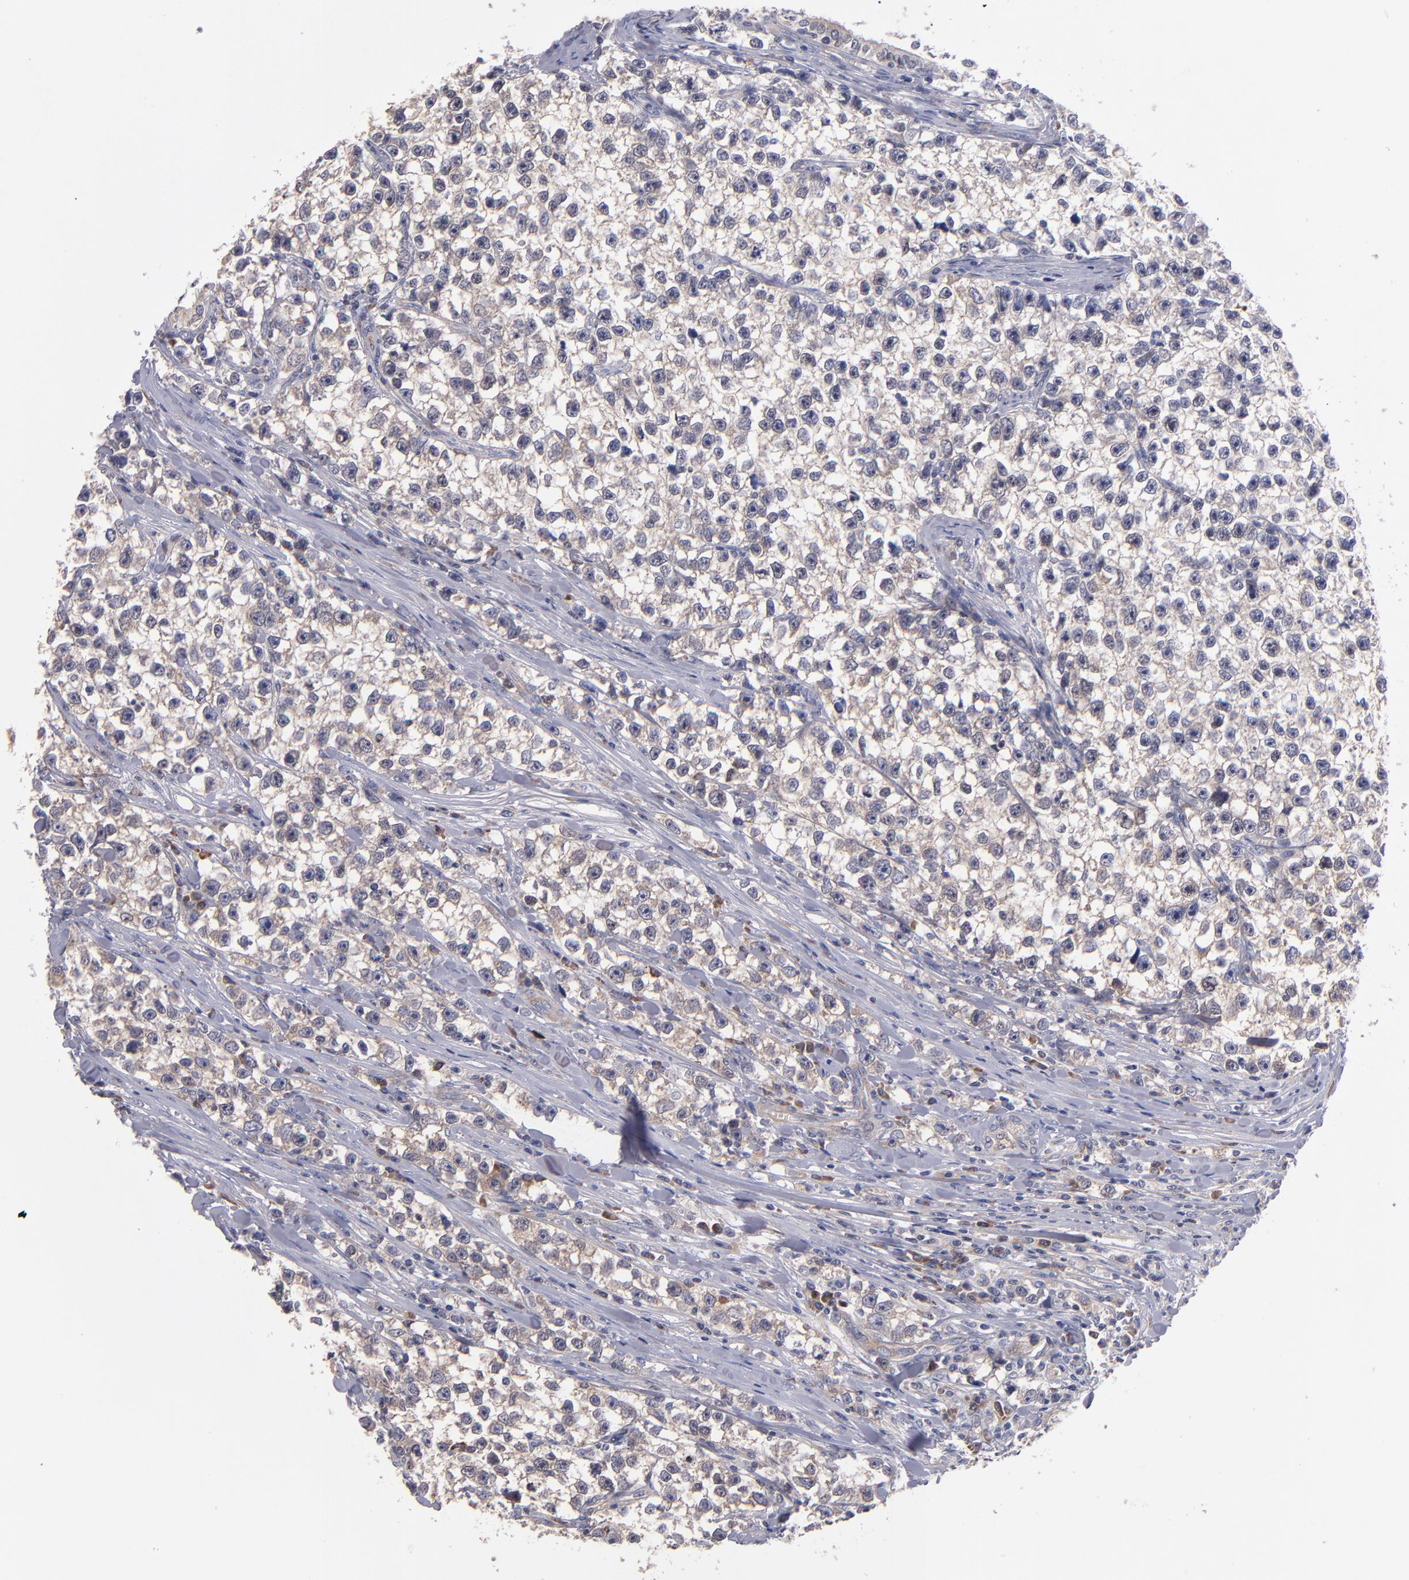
{"staining": {"intensity": "weak", "quantity": ">75%", "location": "cytoplasmic/membranous"}, "tissue": "testis cancer", "cell_type": "Tumor cells", "image_type": "cancer", "snomed": [{"axis": "morphology", "description": "Seminoma, NOS"}, {"axis": "morphology", "description": "Carcinoma, Embryonal, NOS"}, {"axis": "topography", "description": "Testis"}], "caption": "The histopathology image demonstrates immunohistochemical staining of testis cancer. There is weak cytoplasmic/membranous expression is present in approximately >75% of tumor cells.", "gene": "EIF3L", "patient": {"sex": "male", "age": 30}}